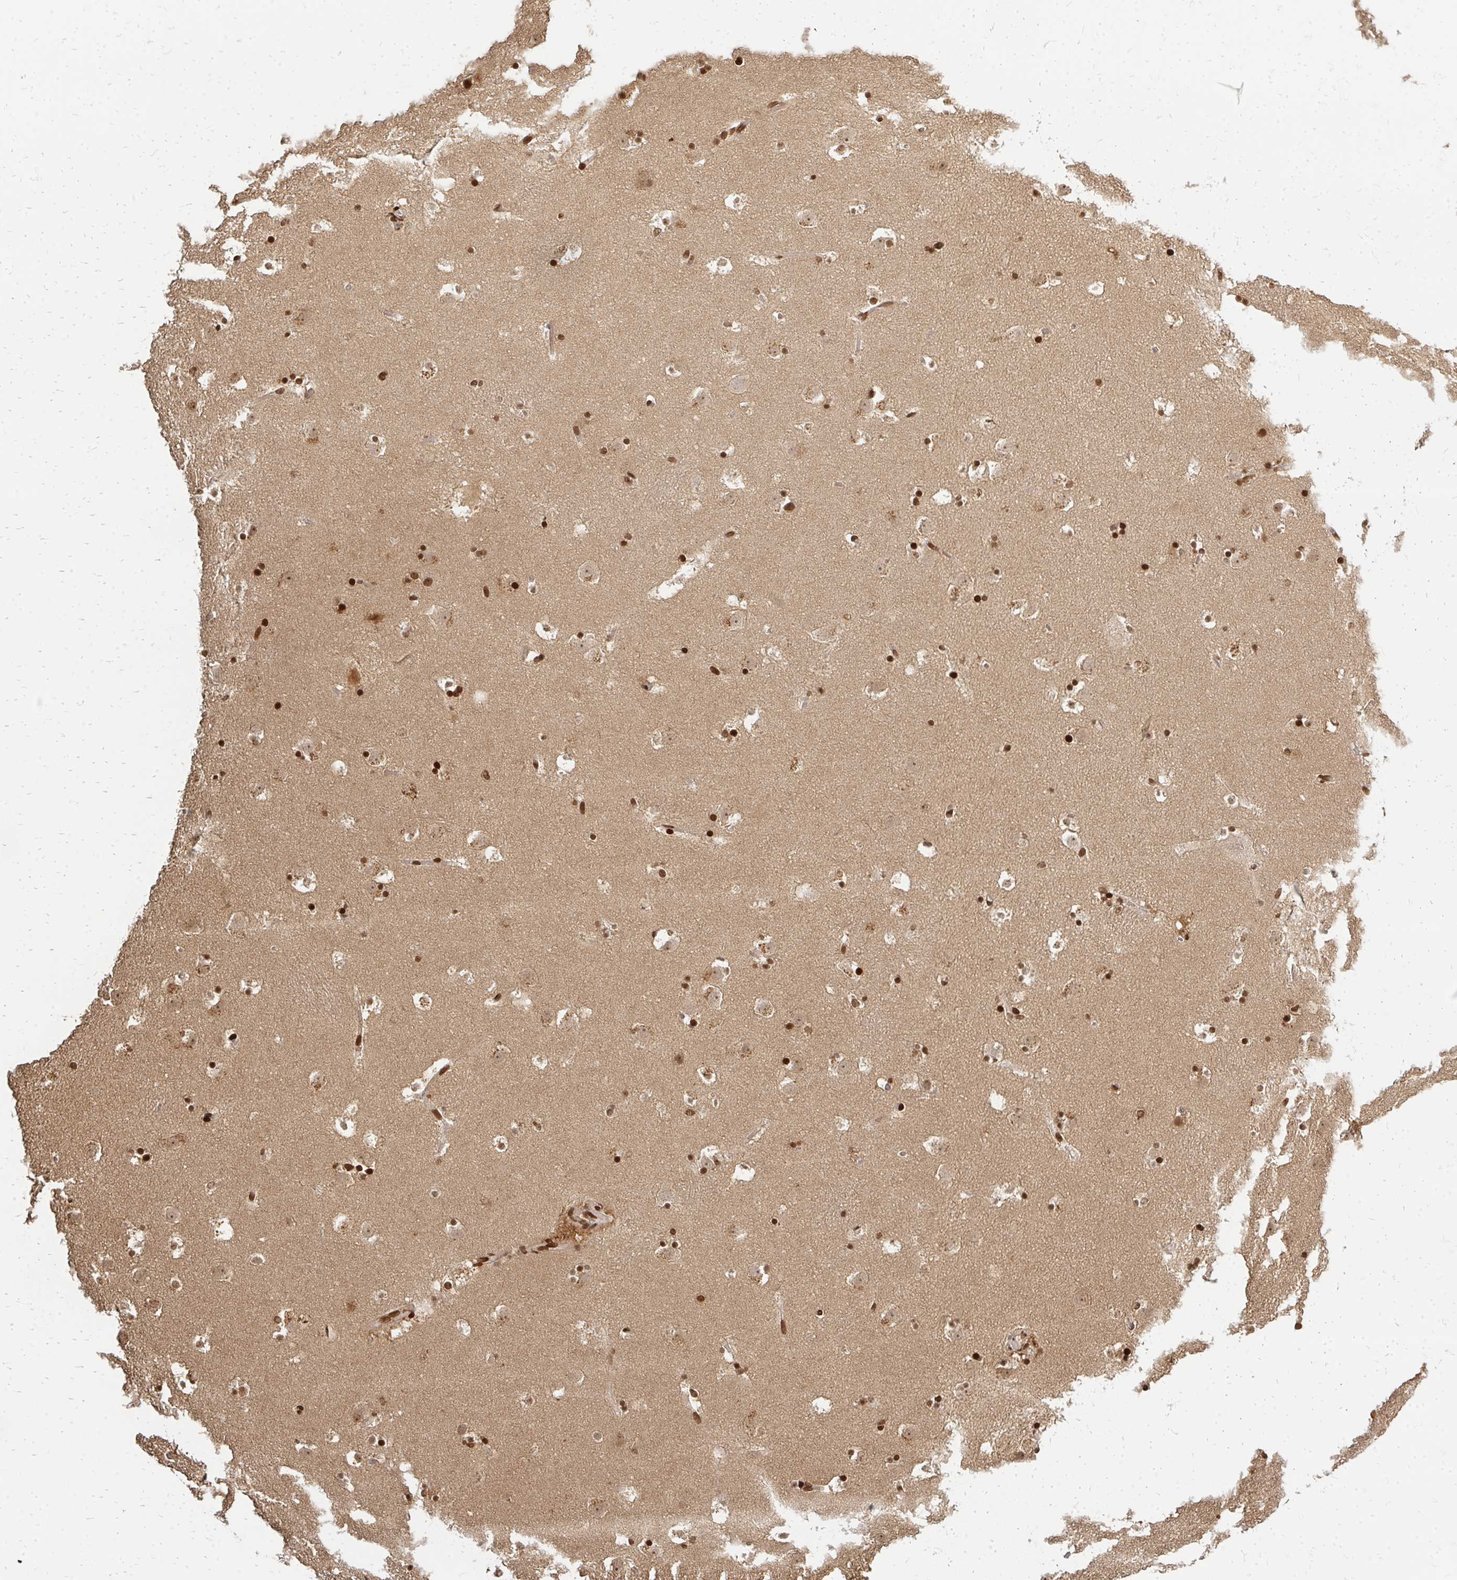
{"staining": {"intensity": "strong", "quantity": "25%-75%", "location": "cytoplasmic/membranous,nuclear"}, "tissue": "caudate", "cell_type": "Glial cells", "image_type": "normal", "snomed": [{"axis": "morphology", "description": "Normal tissue, NOS"}, {"axis": "topography", "description": "Lateral ventricle wall"}], "caption": "Glial cells exhibit high levels of strong cytoplasmic/membranous,nuclear positivity in about 25%-75% of cells in unremarkable human caudate.", "gene": "ZNF285", "patient": {"sex": "male", "age": 37}}